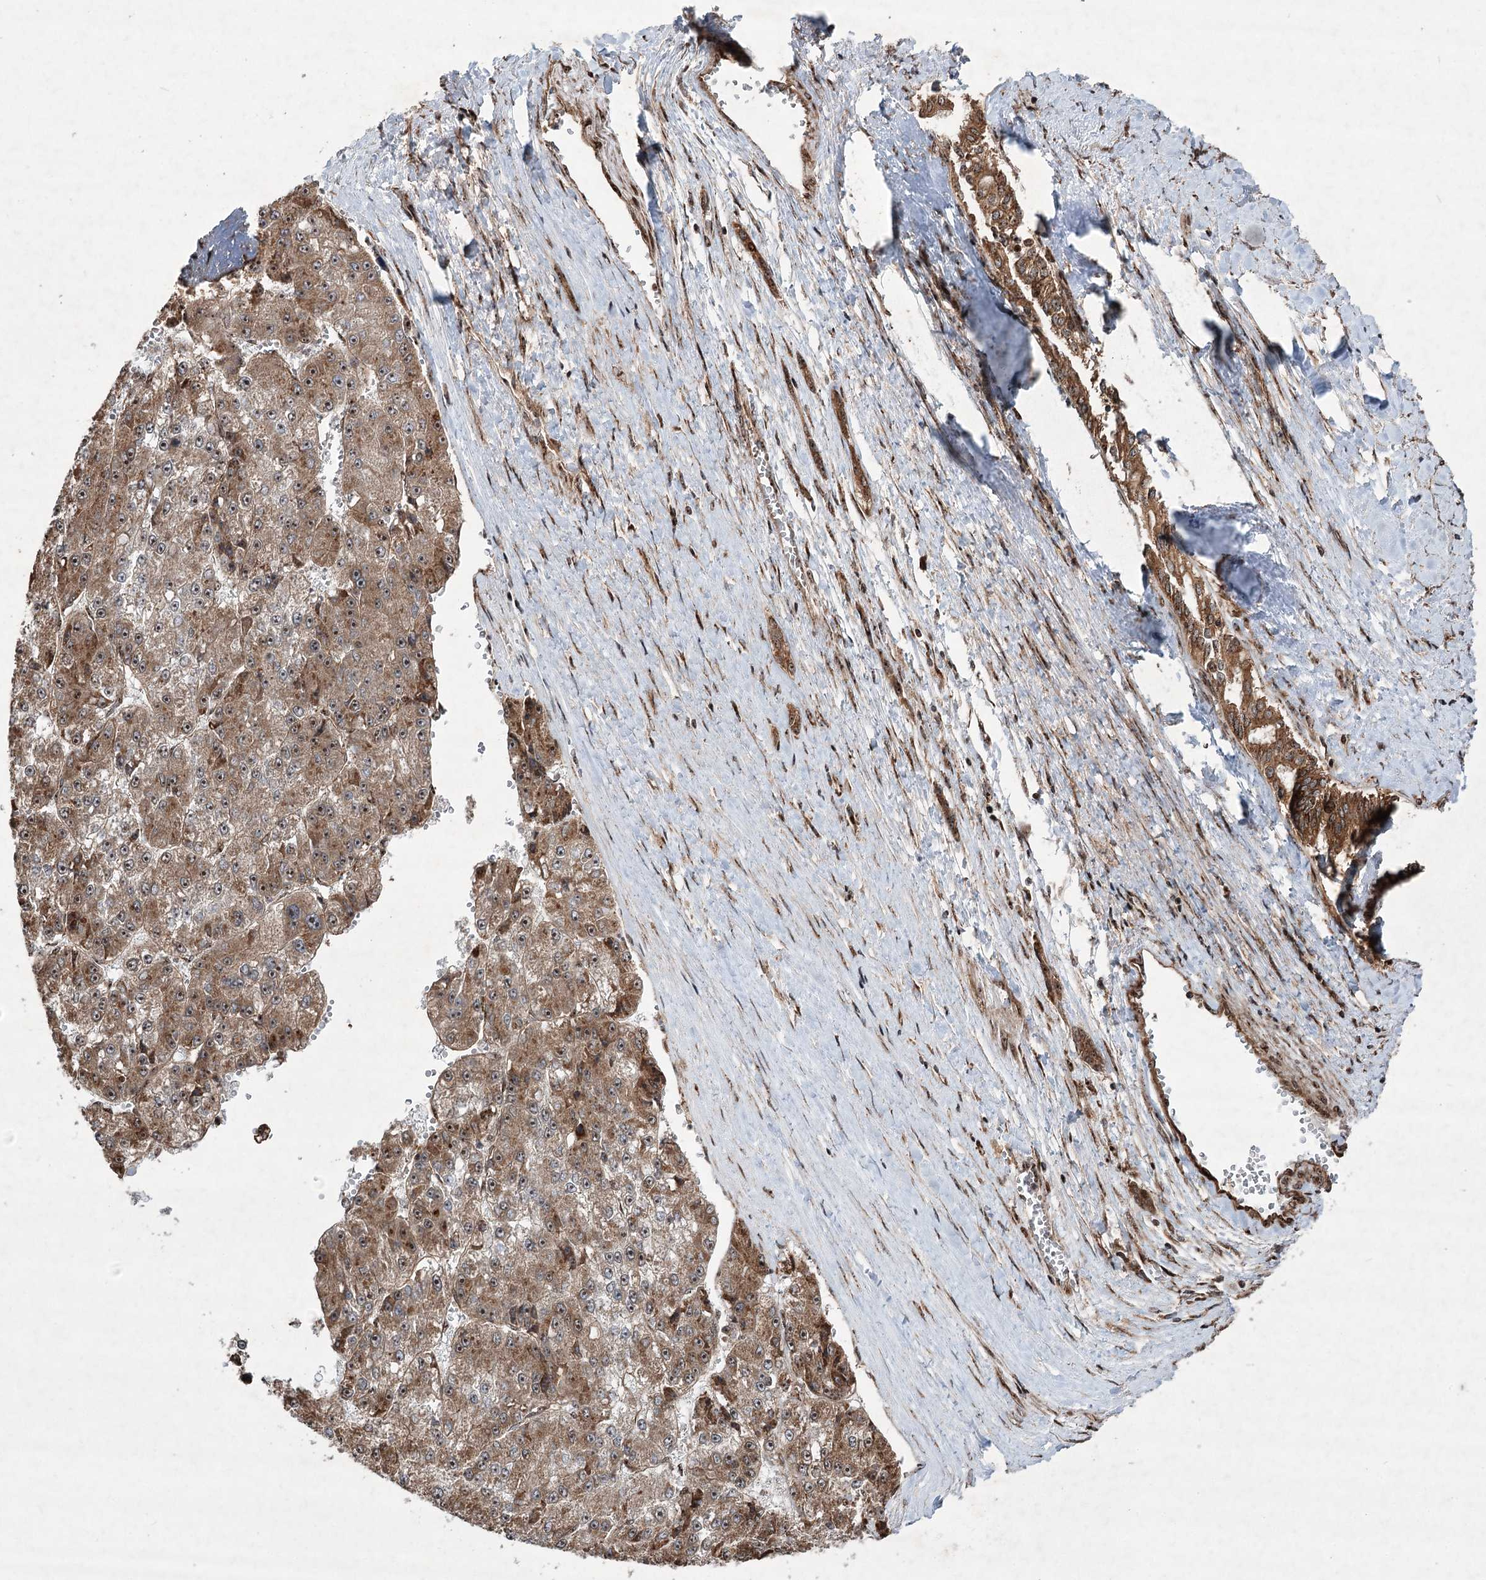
{"staining": {"intensity": "moderate", "quantity": ">75%", "location": "cytoplasmic/membranous,nuclear"}, "tissue": "liver cancer", "cell_type": "Tumor cells", "image_type": "cancer", "snomed": [{"axis": "morphology", "description": "Carcinoma, Hepatocellular, NOS"}, {"axis": "topography", "description": "Liver"}], "caption": "A high-resolution histopathology image shows IHC staining of hepatocellular carcinoma (liver), which exhibits moderate cytoplasmic/membranous and nuclear staining in about >75% of tumor cells.", "gene": "SERINC5", "patient": {"sex": "female", "age": 73}}